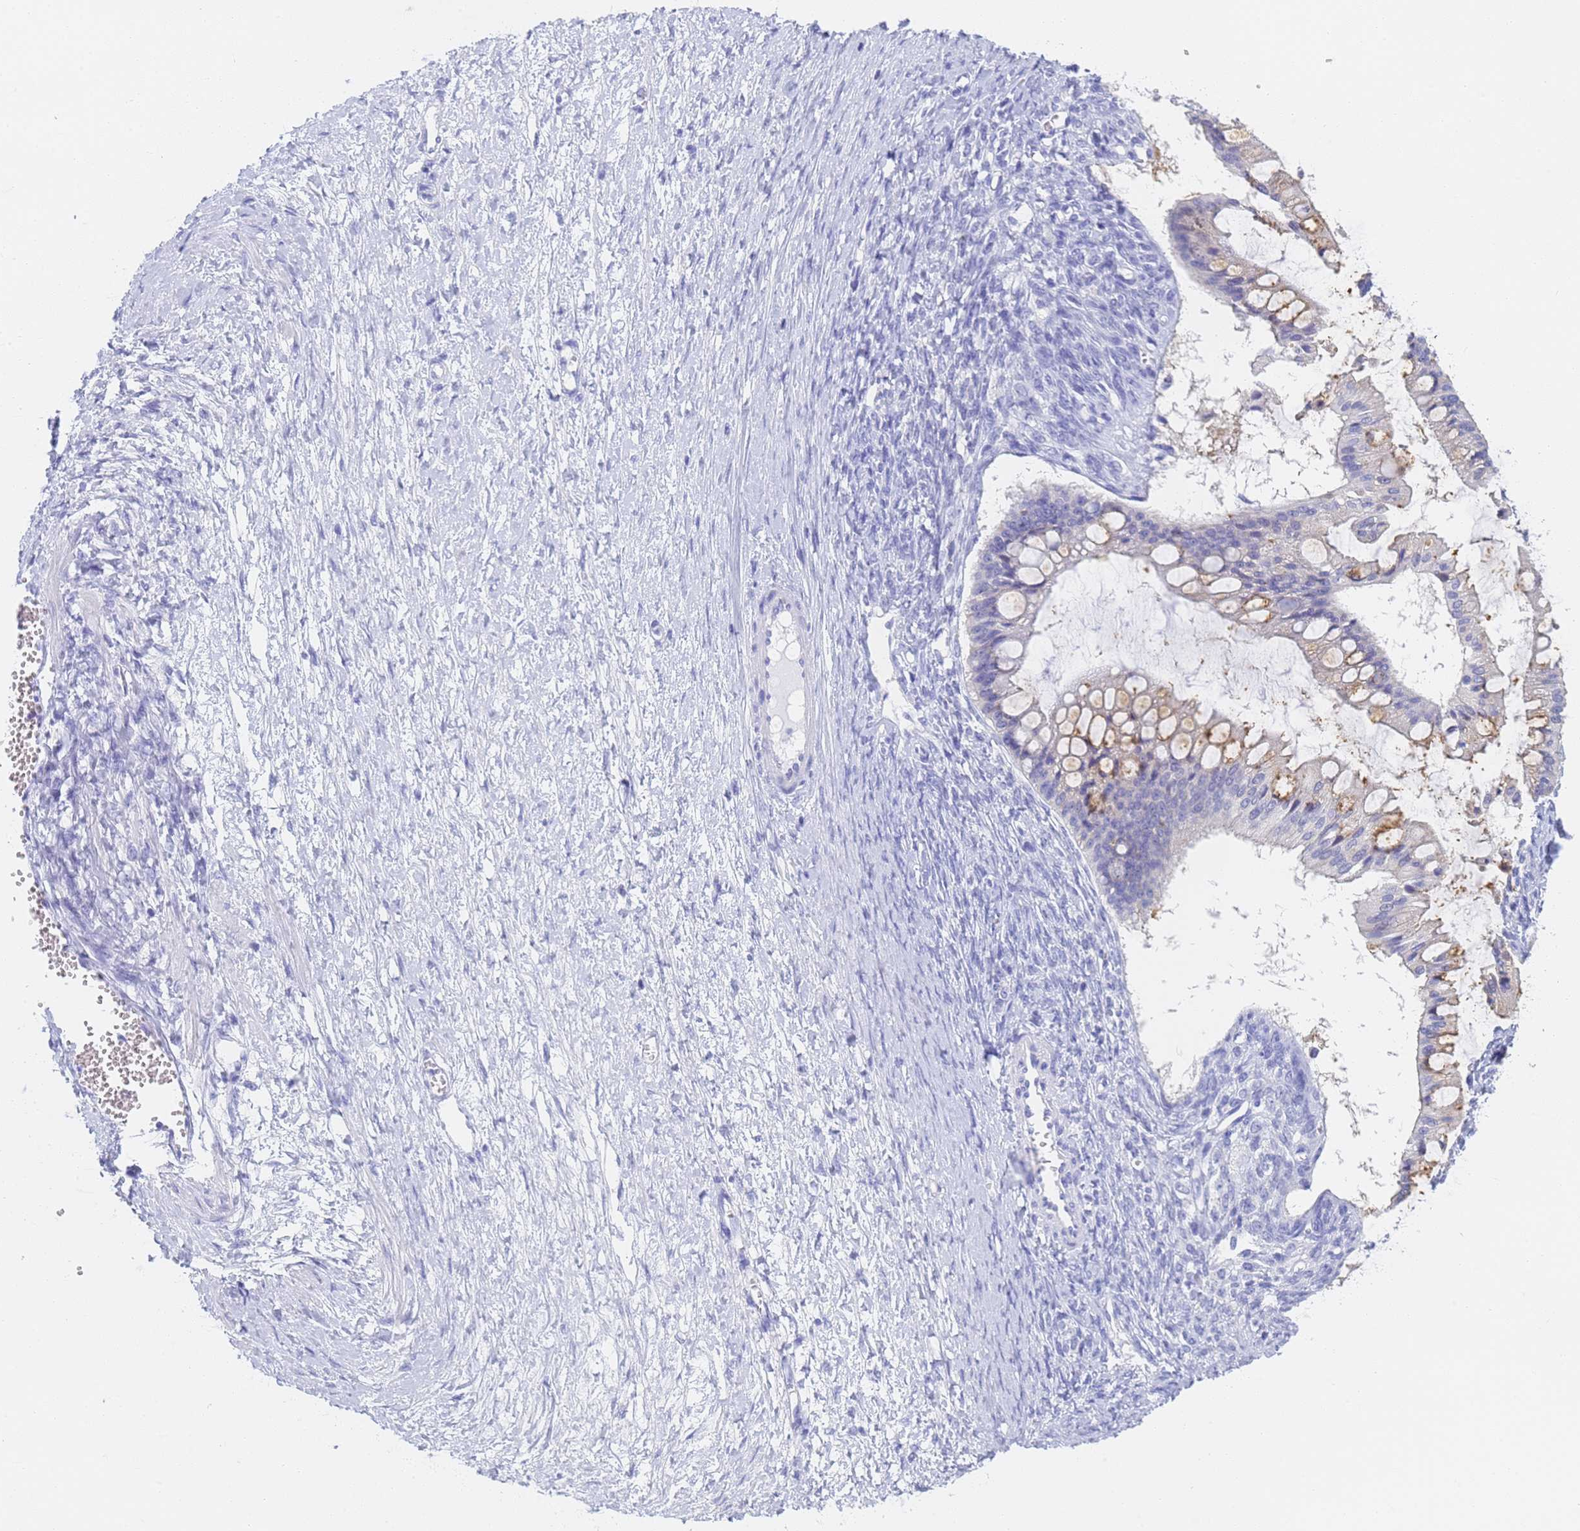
{"staining": {"intensity": "moderate", "quantity": "<25%", "location": "cytoplasmic/membranous"}, "tissue": "ovarian cancer", "cell_type": "Tumor cells", "image_type": "cancer", "snomed": [{"axis": "morphology", "description": "Cystadenocarcinoma, mucinous, NOS"}, {"axis": "topography", "description": "Ovary"}], "caption": "High-magnification brightfield microscopy of ovarian mucinous cystadenocarcinoma stained with DAB (3,3'-diaminobenzidine) (brown) and counterstained with hematoxylin (blue). tumor cells exhibit moderate cytoplasmic/membranous expression is appreciated in about<25% of cells.", "gene": "STATH", "patient": {"sex": "female", "age": 73}}